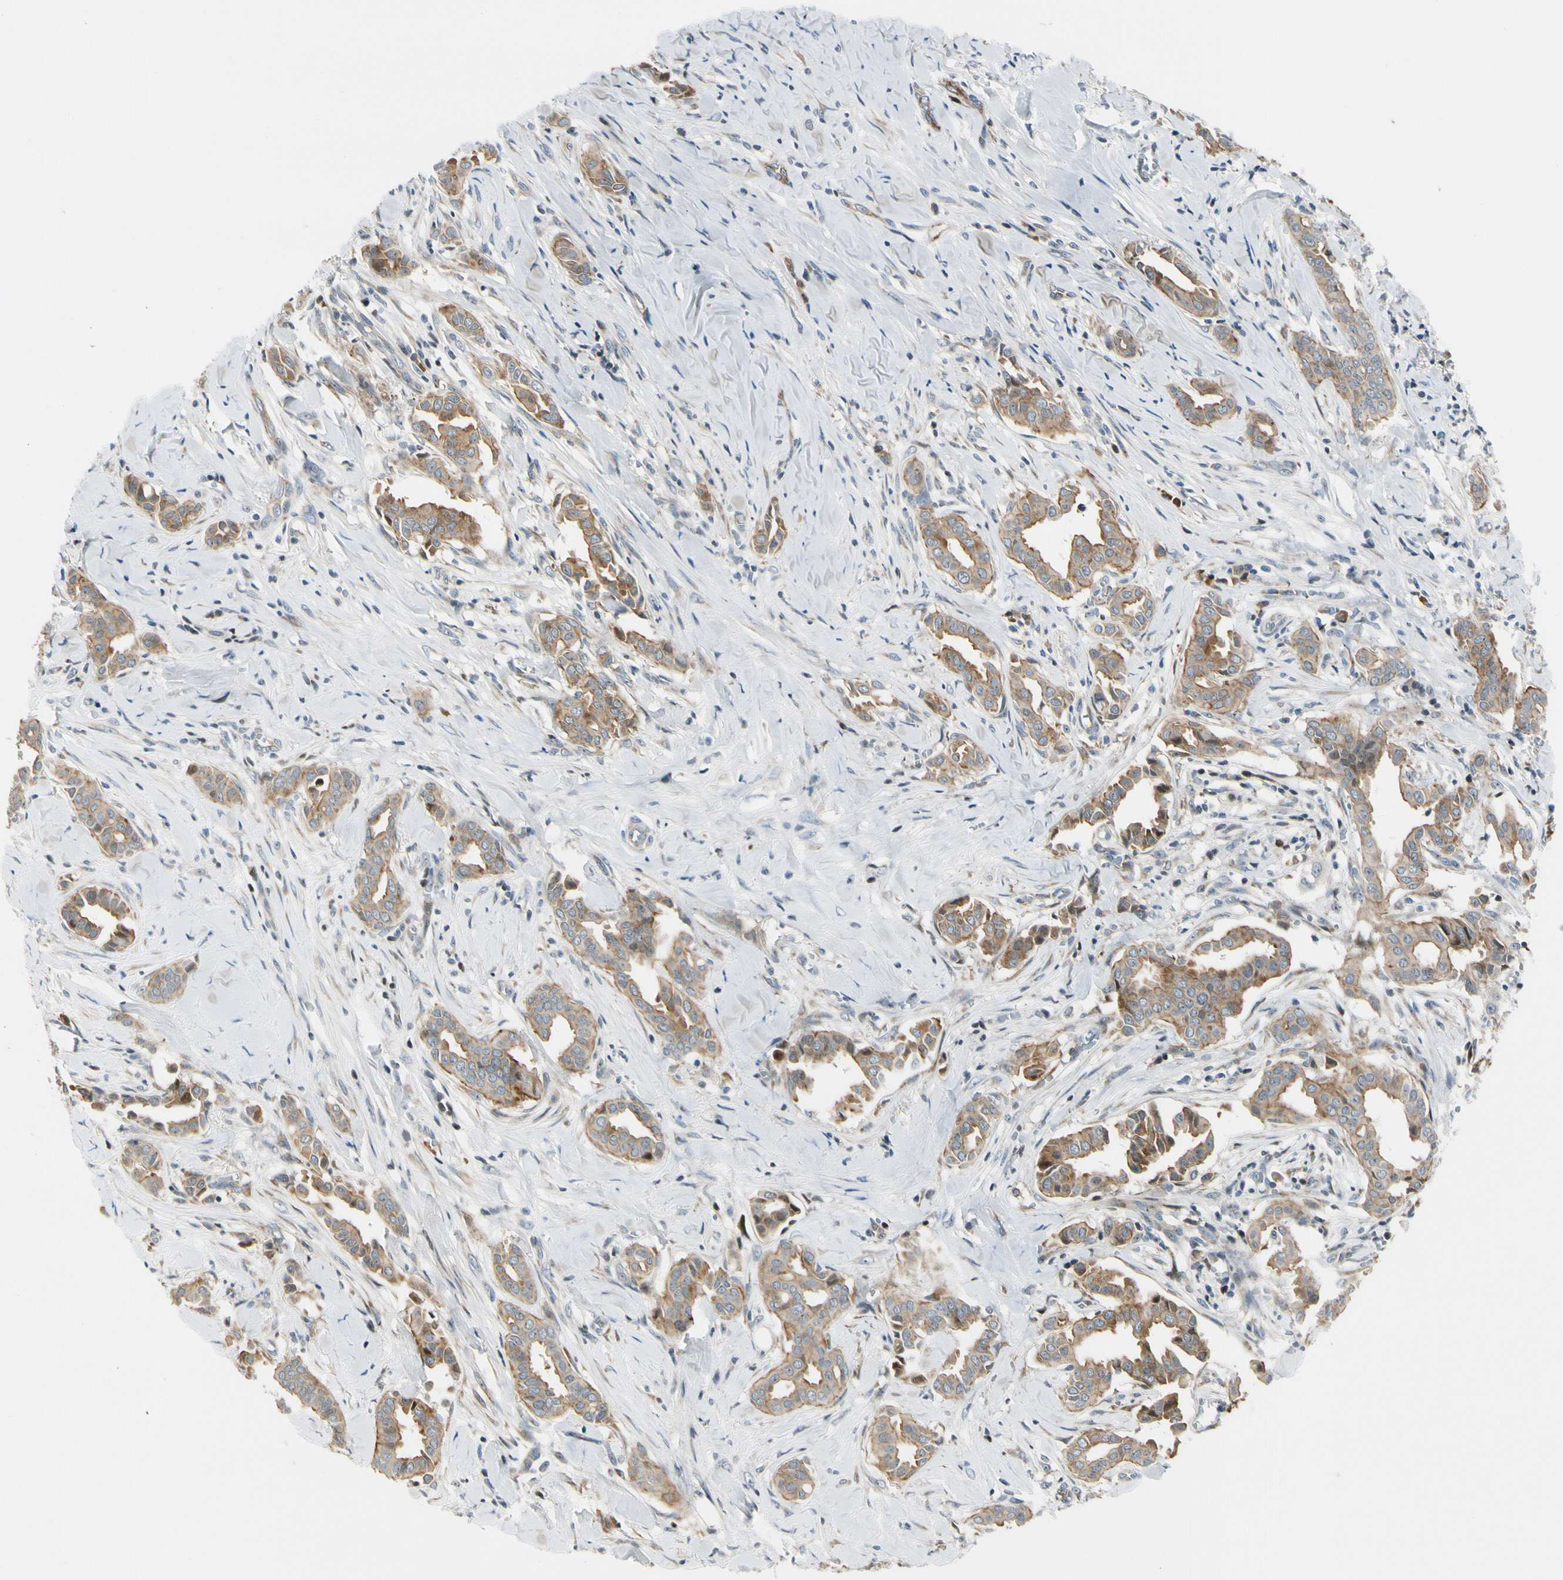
{"staining": {"intensity": "moderate", "quantity": "25%-75%", "location": "cytoplasmic/membranous"}, "tissue": "head and neck cancer", "cell_type": "Tumor cells", "image_type": "cancer", "snomed": [{"axis": "morphology", "description": "Adenocarcinoma, NOS"}, {"axis": "topography", "description": "Salivary gland"}, {"axis": "topography", "description": "Head-Neck"}], "caption": "Human head and neck cancer stained with a brown dye displays moderate cytoplasmic/membranous positive staining in approximately 25%-75% of tumor cells.", "gene": "NPDC1", "patient": {"sex": "female", "age": 59}}